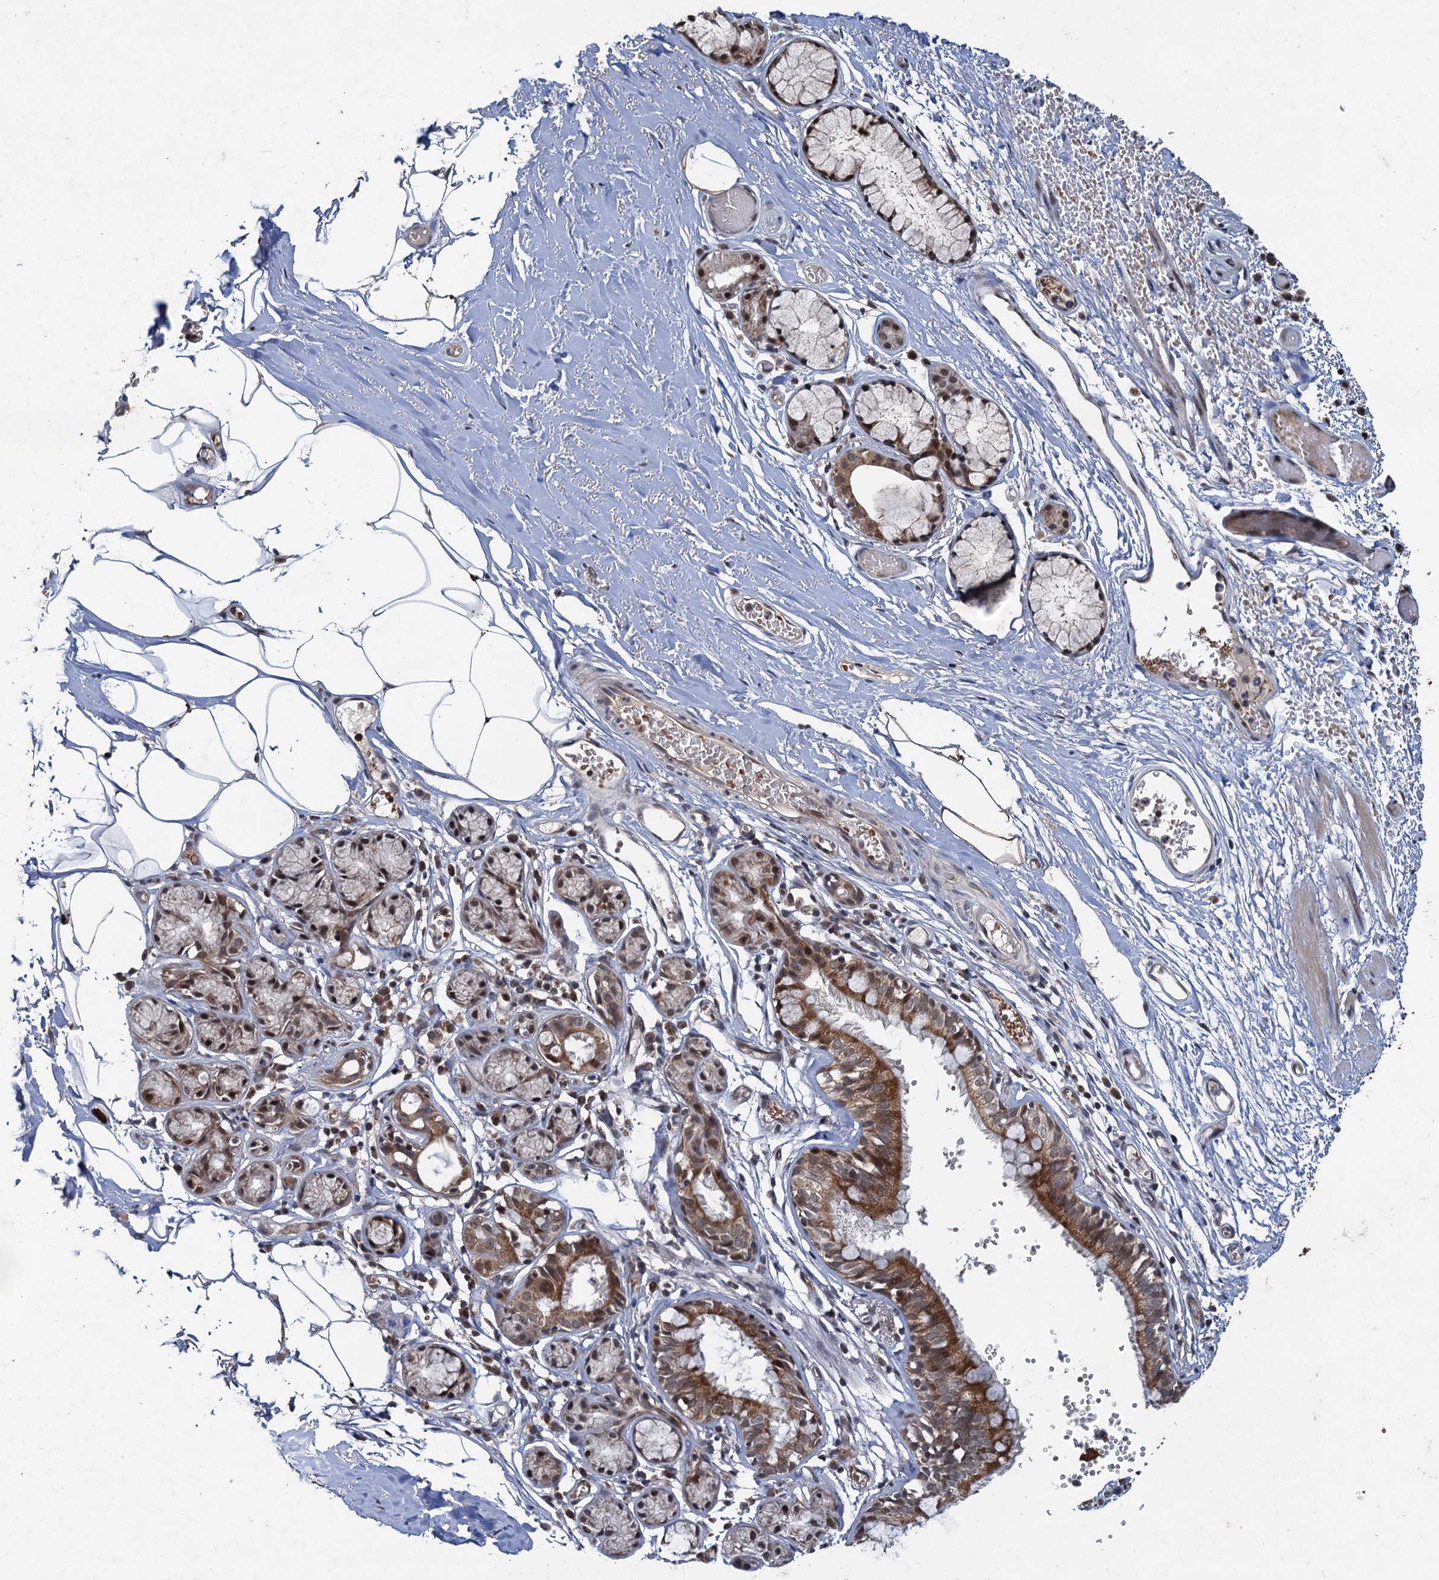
{"staining": {"intensity": "moderate", "quantity": "25%-75%", "location": "cytoplasmic/membranous,nuclear"}, "tissue": "bronchus", "cell_type": "Respiratory epithelial cells", "image_type": "normal", "snomed": [{"axis": "morphology", "description": "Normal tissue, NOS"}, {"axis": "topography", "description": "Bronchus"}, {"axis": "topography", "description": "Lung"}], "caption": "Bronchus stained with IHC exhibits moderate cytoplasmic/membranous,nuclear expression in approximately 25%-75% of respiratory epithelial cells. (DAB IHC, brown staining for protein, blue staining for nuclei).", "gene": "REP15", "patient": {"sex": "male", "age": 56}}